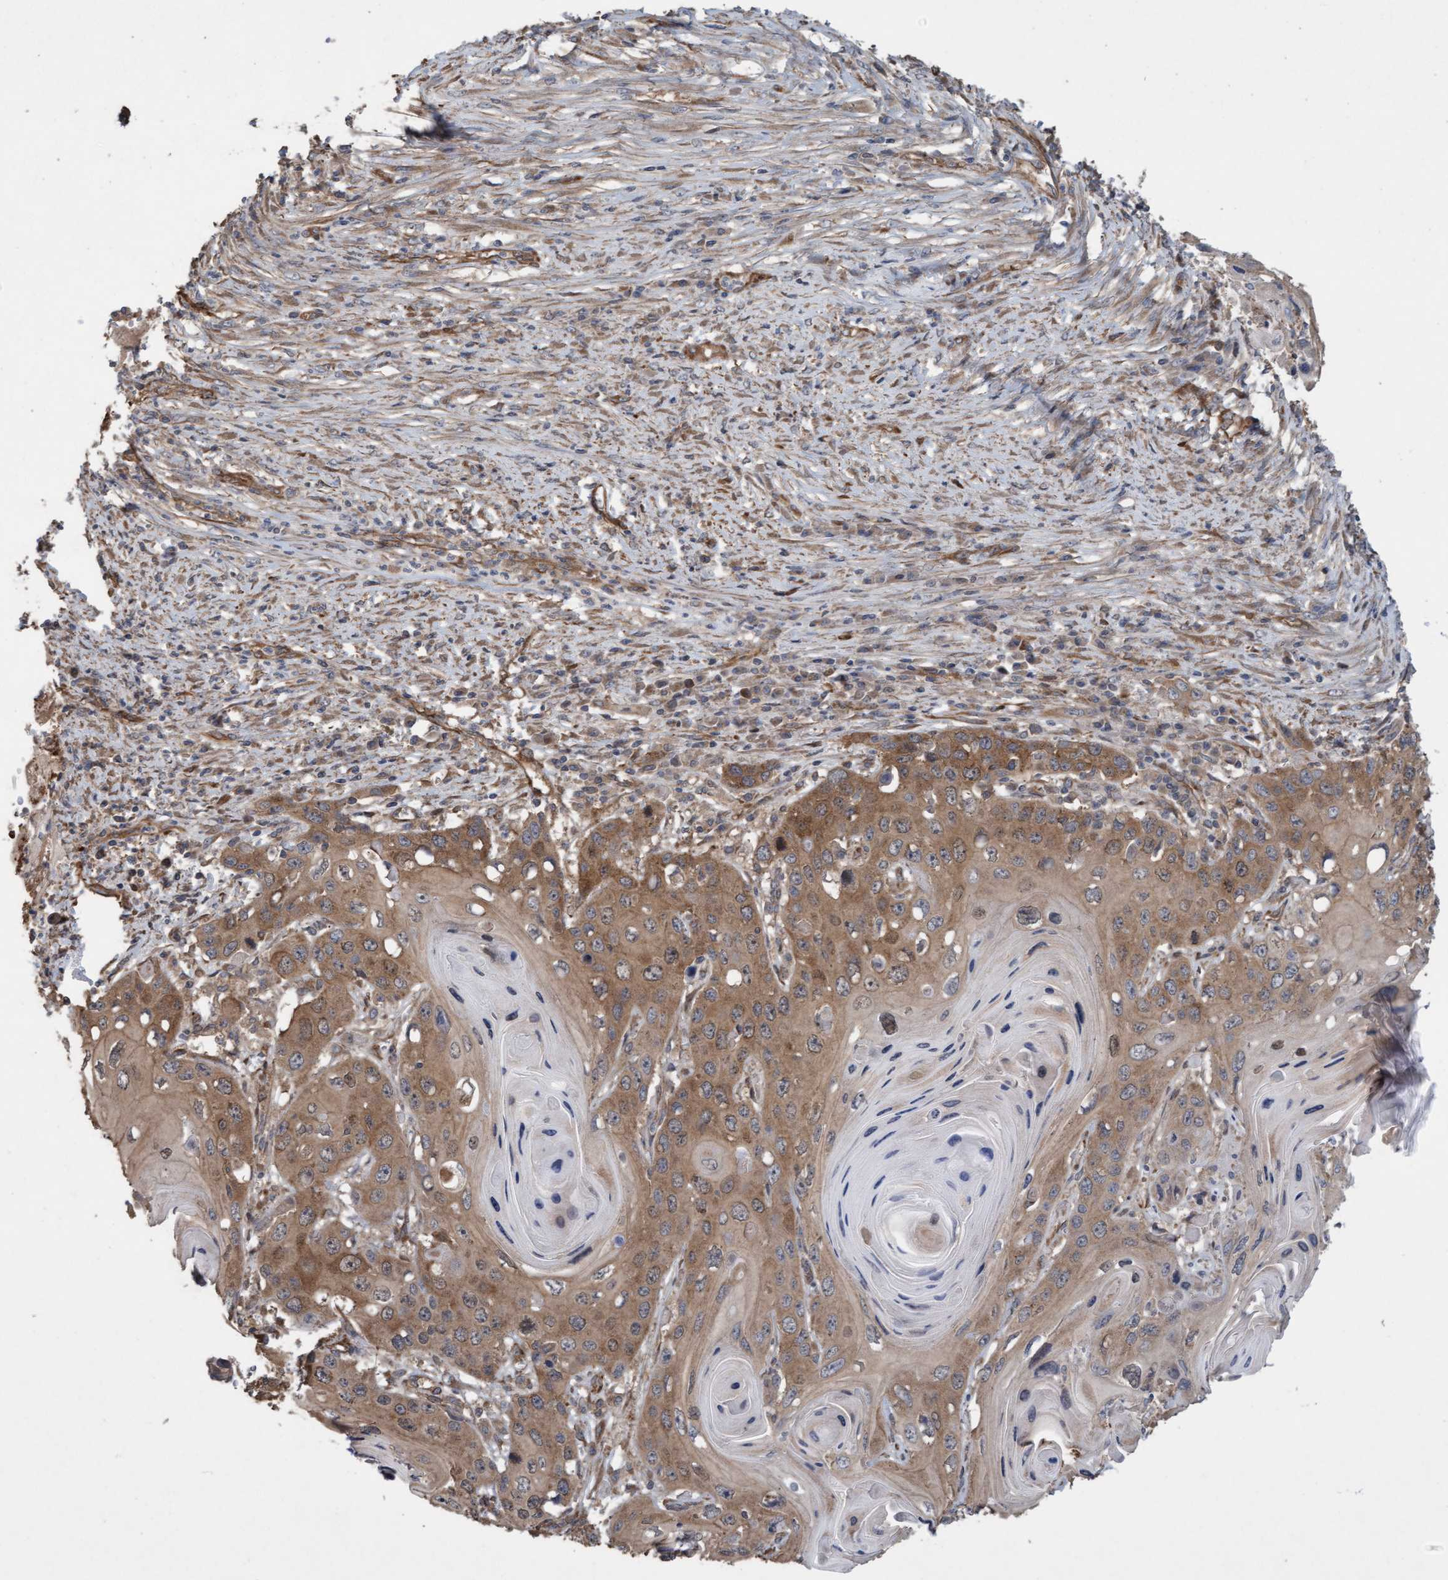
{"staining": {"intensity": "moderate", "quantity": ">75%", "location": "cytoplasmic/membranous"}, "tissue": "skin cancer", "cell_type": "Tumor cells", "image_type": "cancer", "snomed": [{"axis": "morphology", "description": "Squamous cell carcinoma, NOS"}, {"axis": "topography", "description": "Skin"}], "caption": "Skin cancer (squamous cell carcinoma) stained for a protein displays moderate cytoplasmic/membranous positivity in tumor cells.", "gene": "CDC42EP4", "patient": {"sex": "male", "age": 55}}